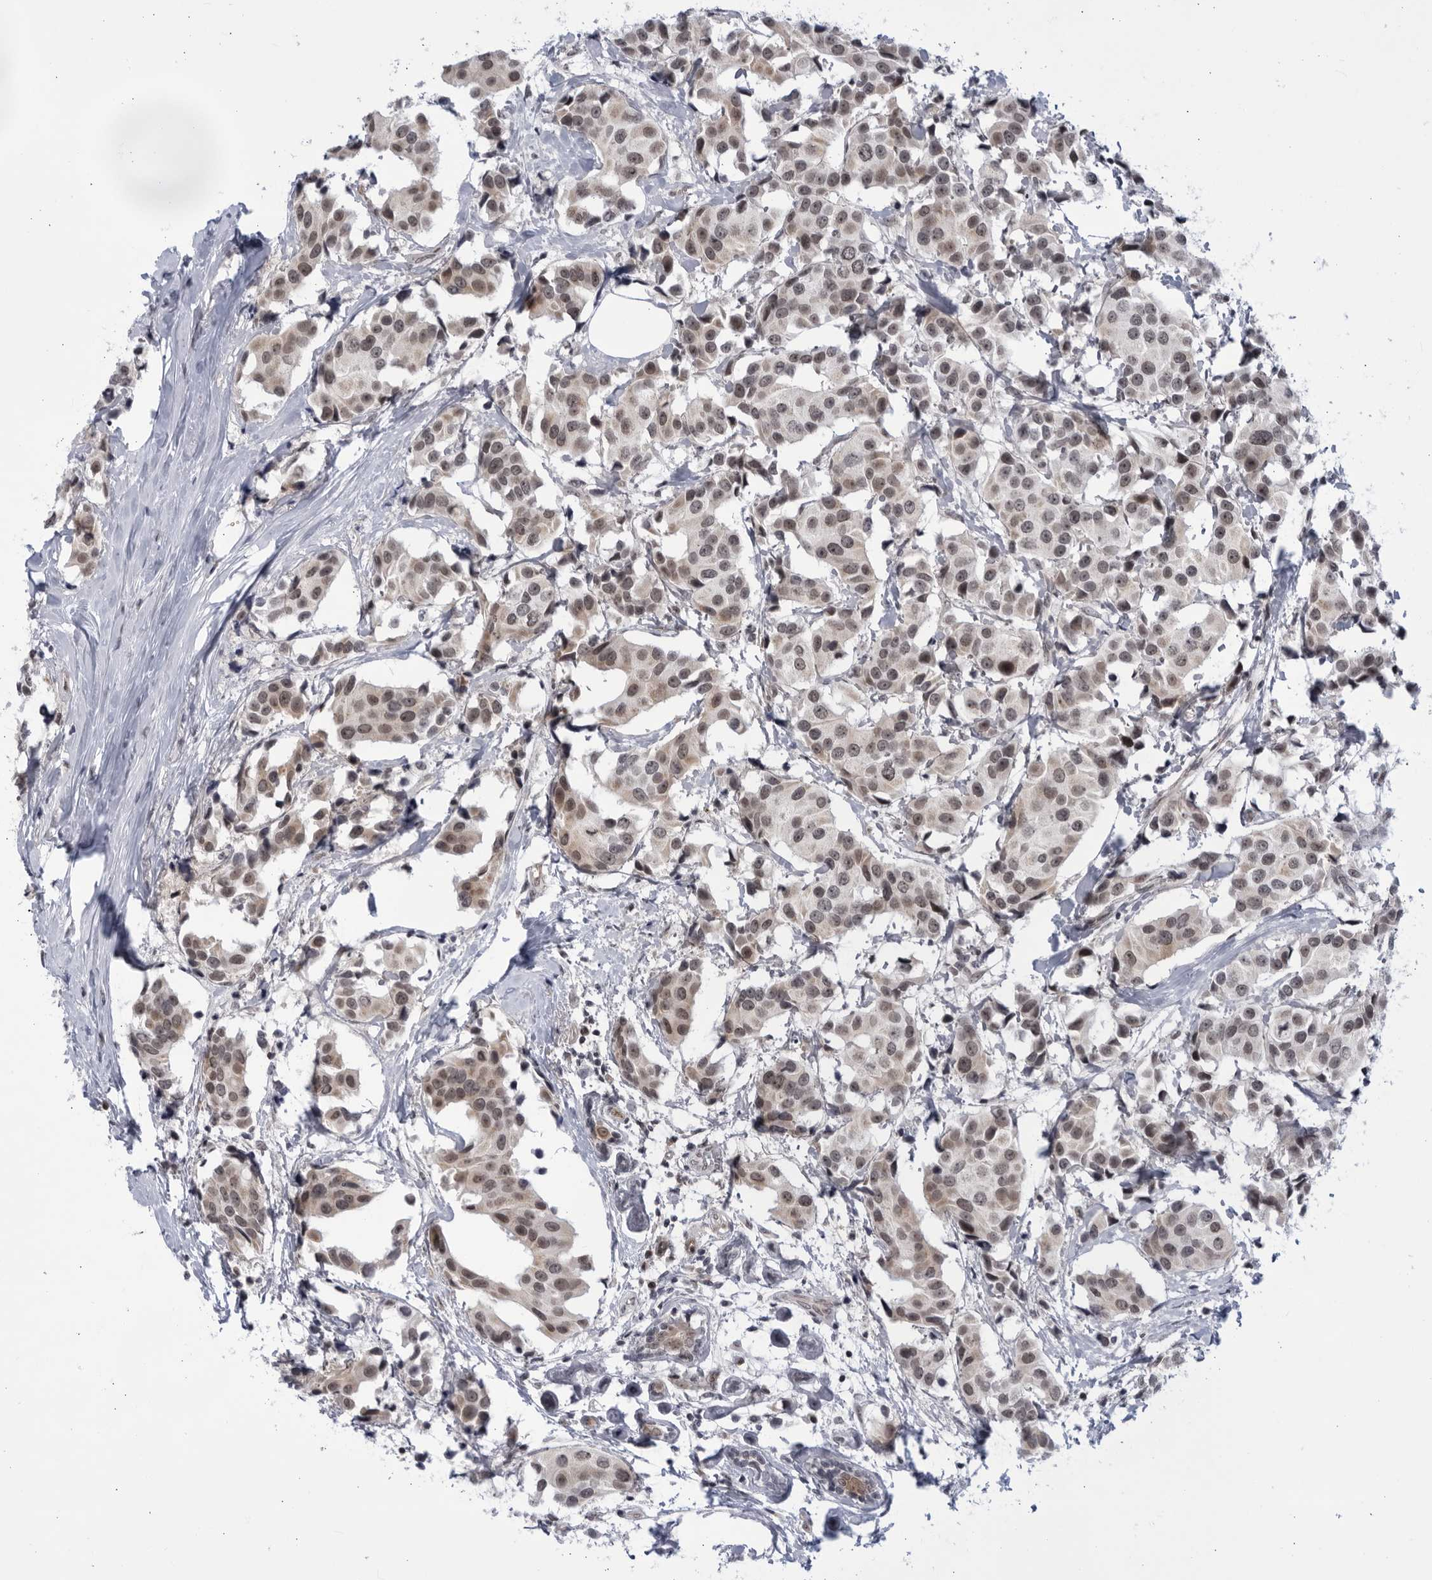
{"staining": {"intensity": "weak", "quantity": ">75%", "location": "cytoplasmic/membranous,nuclear"}, "tissue": "breast cancer", "cell_type": "Tumor cells", "image_type": "cancer", "snomed": [{"axis": "morphology", "description": "Normal tissue, NOS"}, {"axis": "morphology", "description": "Duct carcinoma"}, {"axis": "topography", "description": "Breast"}], "caption": "Infiltrating ductal carcinoma (breast) tissue shows weak cytoplasmic/membranous and nuclear expression in about >75% of tumor cells, visualized by immunohistochemistry.", "gene": "ITGB3BP", "patient": {"sex": "female", "age": 39}}